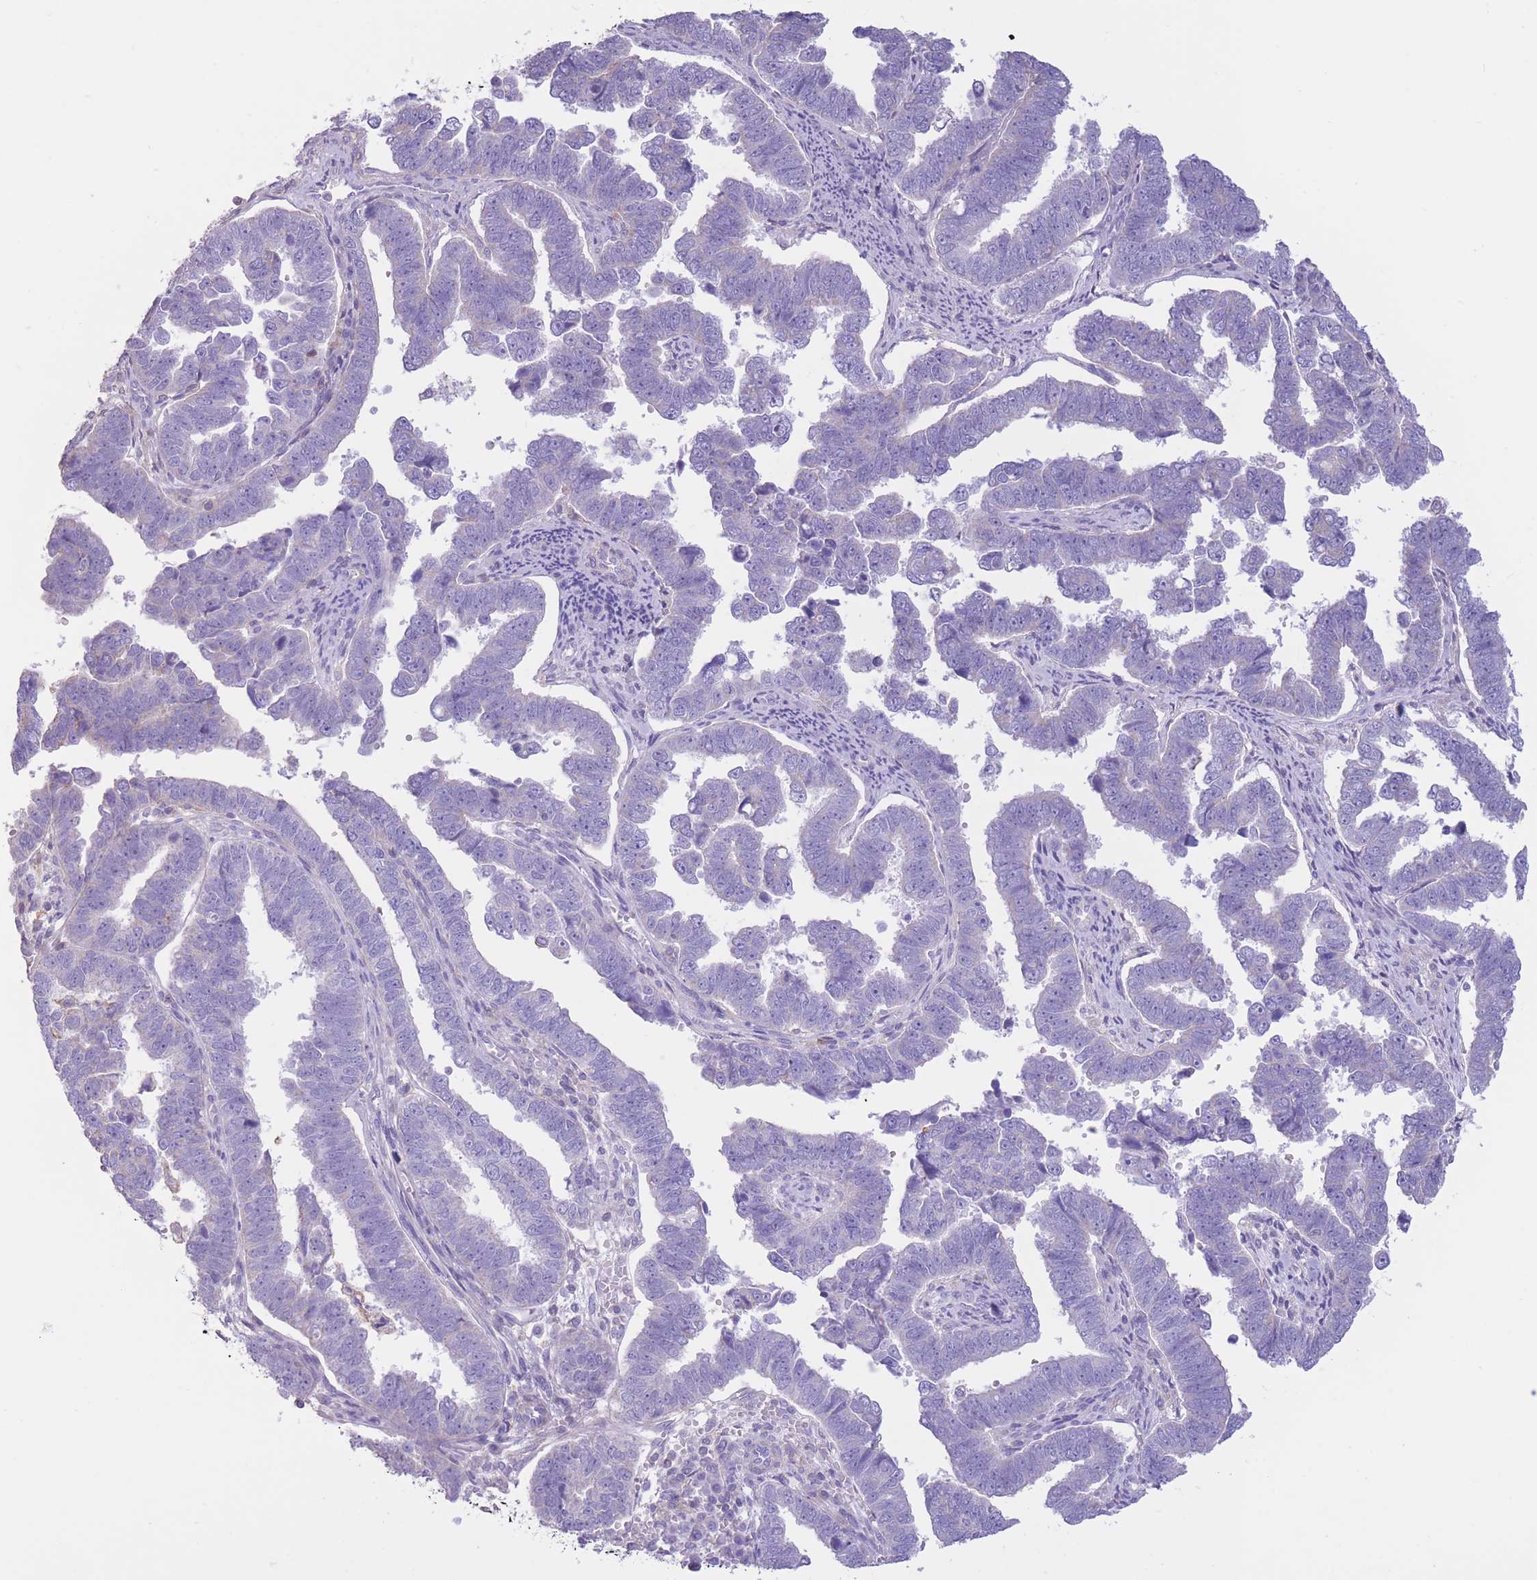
{"staining": {"intensity": "negative", "quantity": "none", "location": "none"}, "tissue": "endometrial cancer", "cell_type": "Tumor cells", "image_type": "cancer", "snomed": [{"axis": "morphology", "description": "Adenocarcinoma, NOS"}, {"axis": "topography", "description": "Endometrium"}], "caption": "An image of adenocarcinoma (endometrial) stained for a protein reveals no brown staining in tumor cells.", "gene": "PDHA1", "patient": {"sex": "female", "age": 75}}